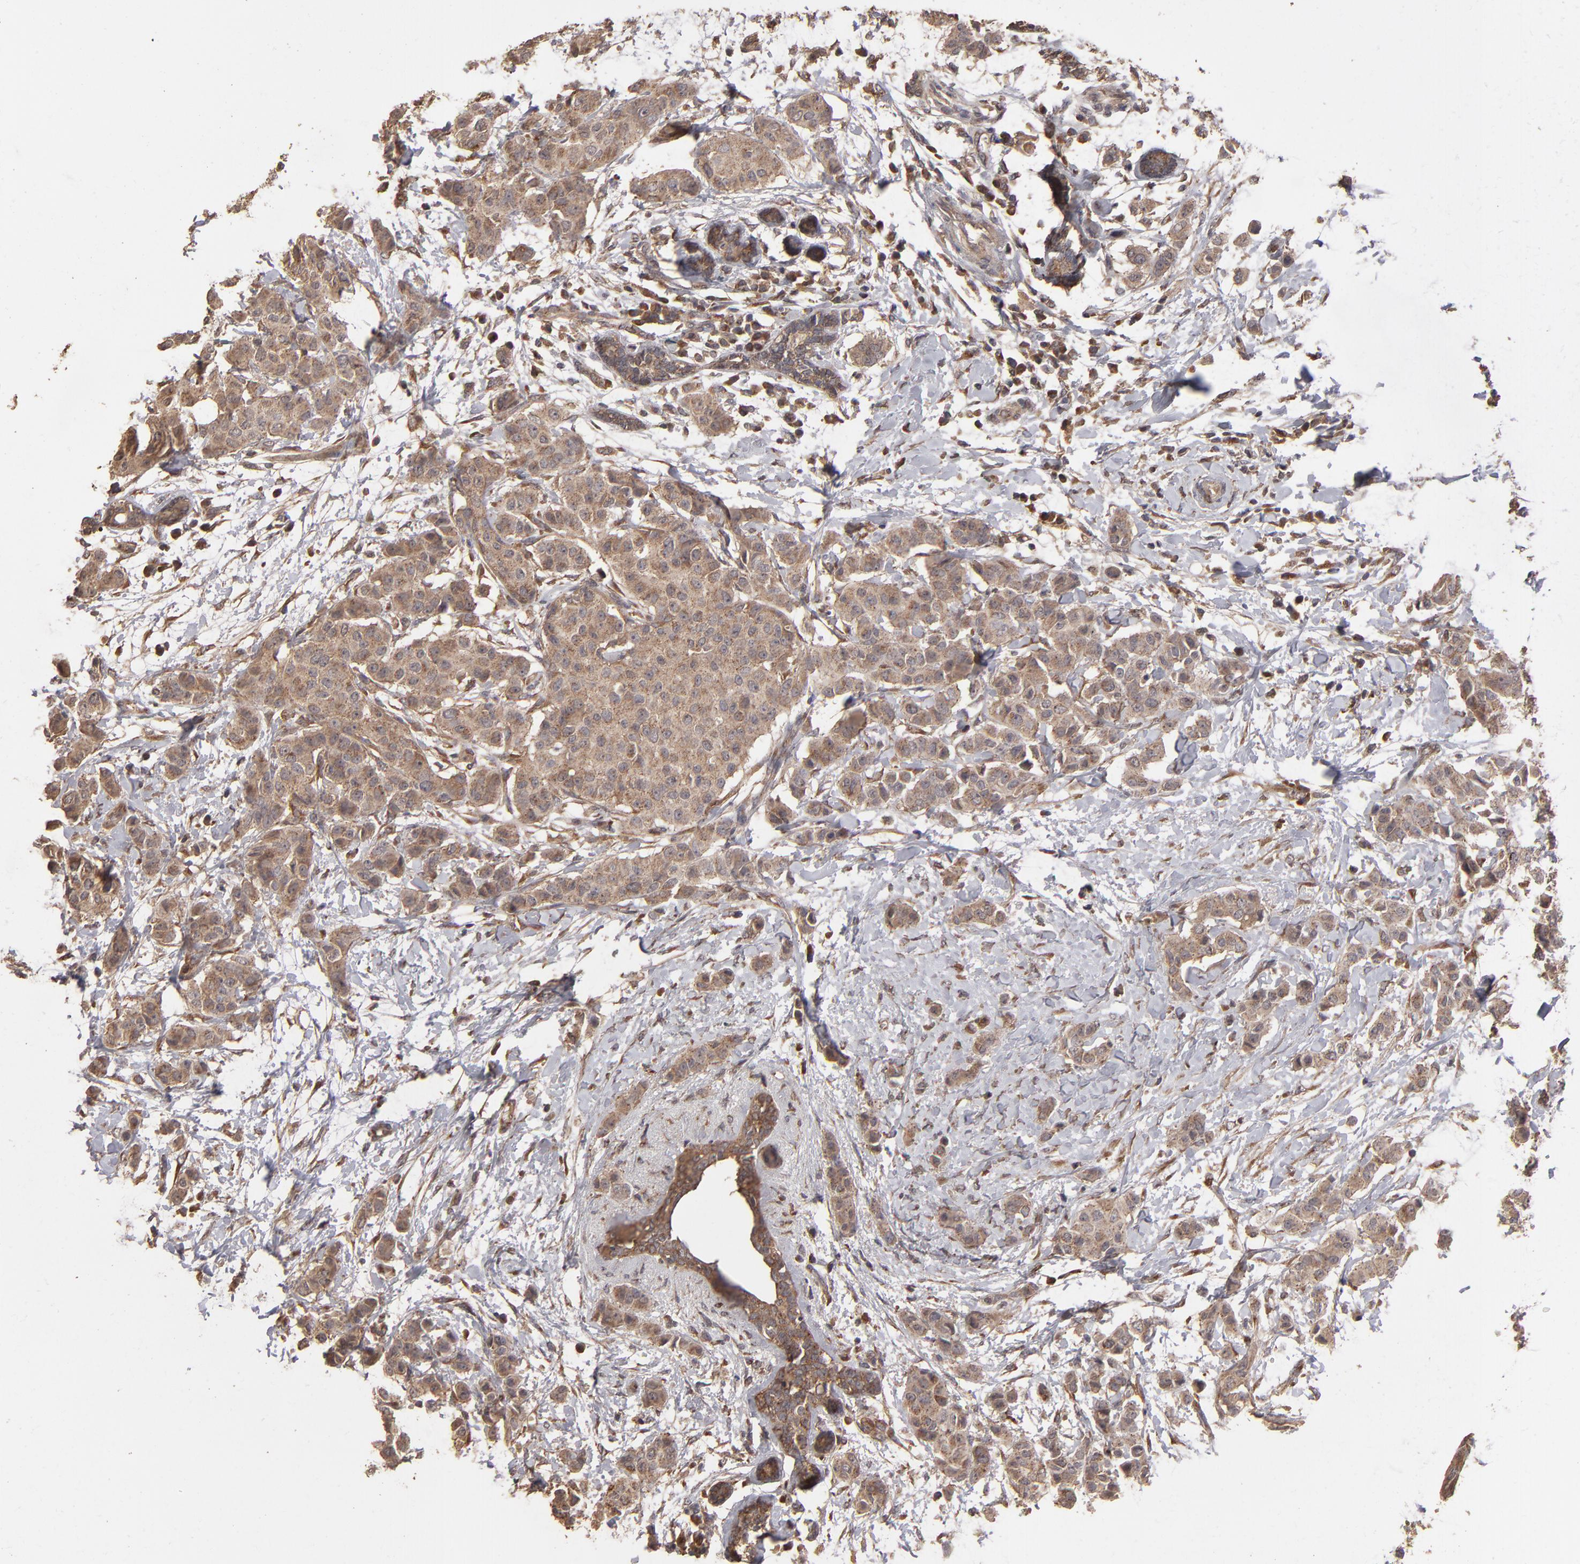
{"staining": {"intensity": "moderate", "quantity": ">75%", "location": "cytoplasmic/membranous"}, "tissue": "breast cancer", "cell_type": "Tumor cells", "image_type": "cancer", "snomed": [{"axis": "morphology", "description": "Duct carcinoma"}, {"axis": "topography", "description": "Breast"}], "caption": "A brown stain labels moderate cytoplasmic/membranous positivity of a protein in infiltrating ductal carcinoma (breast) tumor cells. (DAB (3,3'-diaminobenzidine) = brown stain, brightfield microscopy at high magnification).", "gene": "MMP2", "patient": {"sex": "female", "age": 40}}